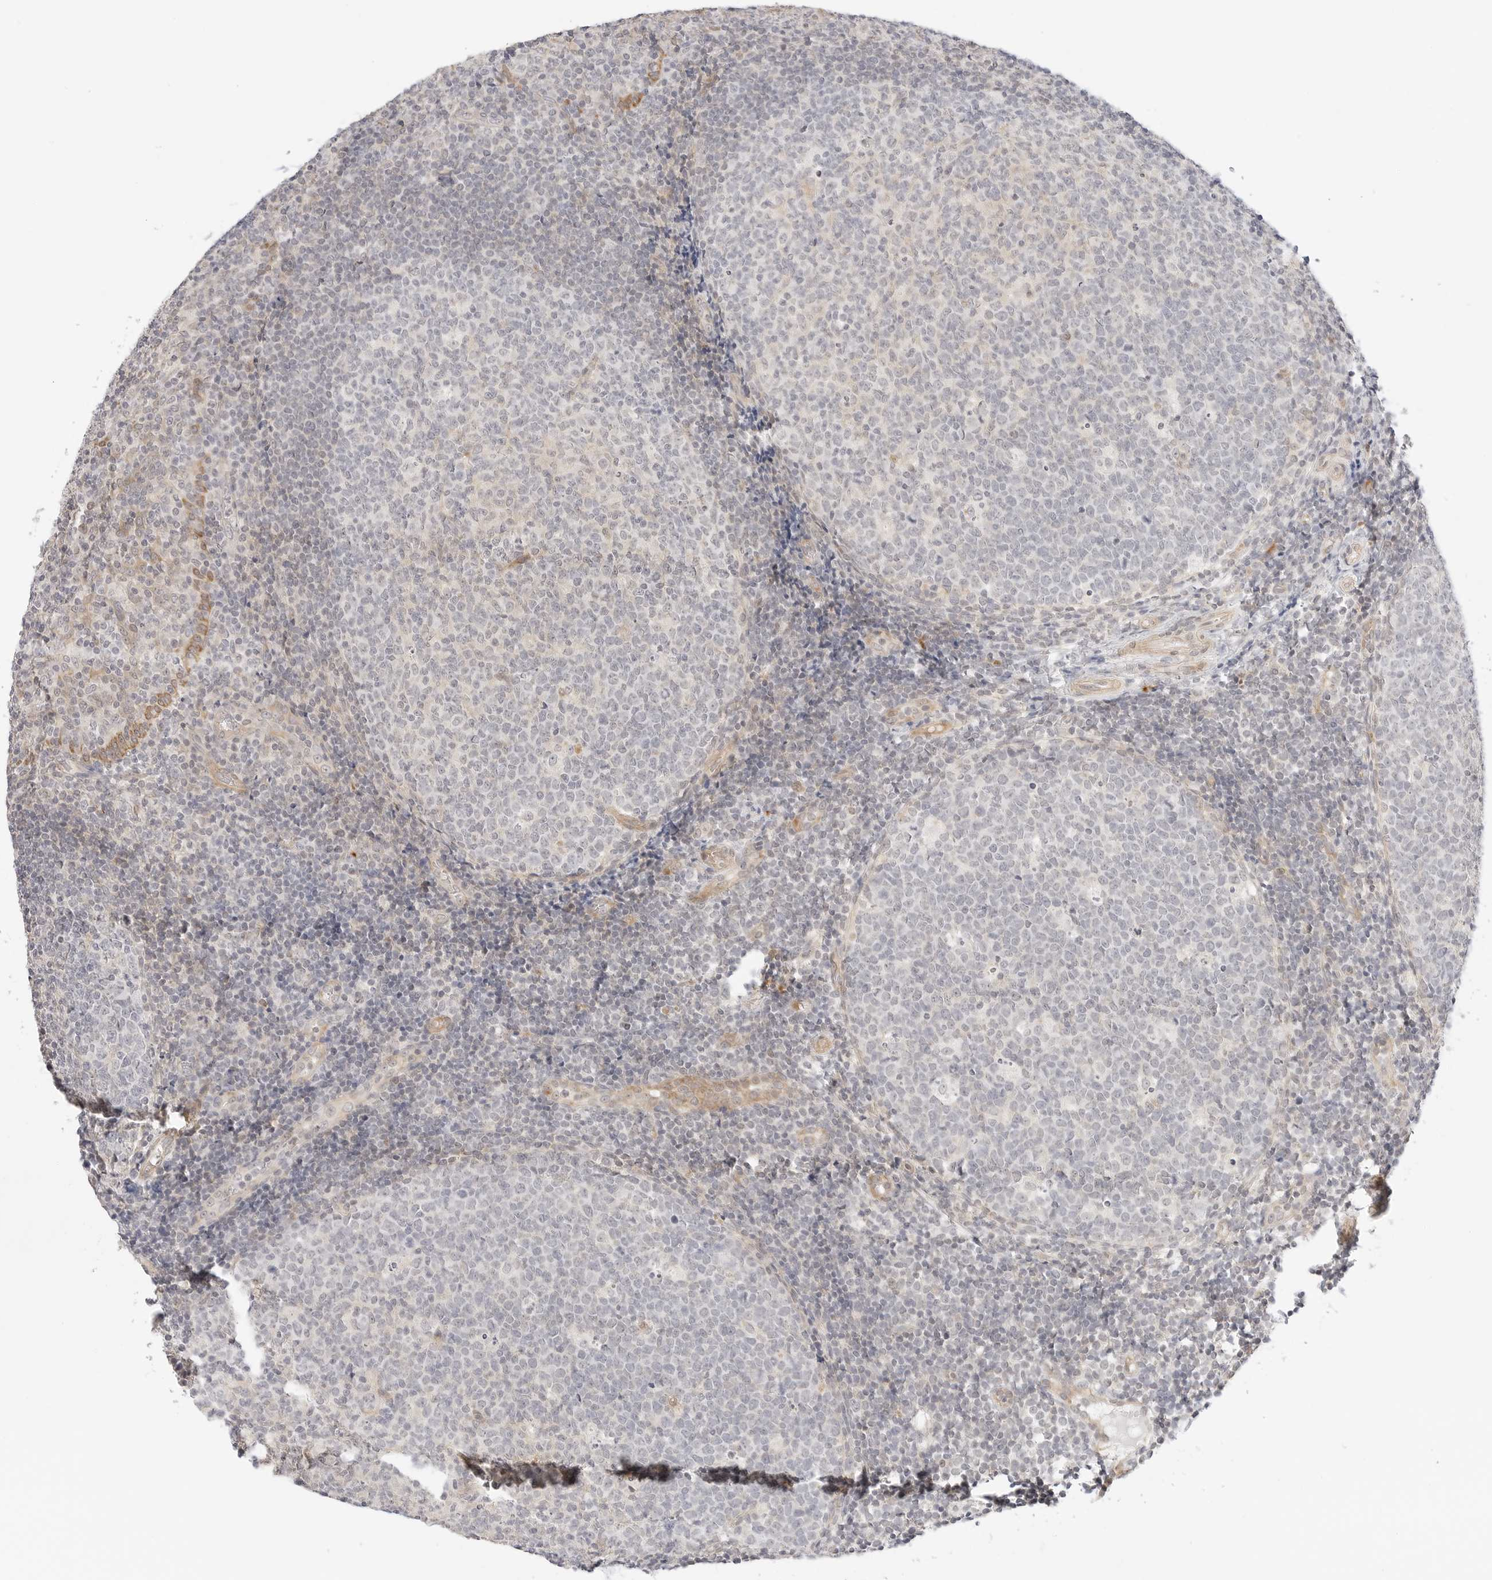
{"staining": {"intensity": "negative", "quantity": "none", "location": "none"}, "tissue": "tonsil", "cell_type": "Germinal center cells", "image_type": "normal", "snomed": [{"axis": "morphology", "description": "Normal tissue, NOS"}, {"axis": "topography", "description": "Tonsil"}], "caption": "DAB (3,3'-diaminobenzidine) immunohistochemical staining of normal human tonsil exhibits no significant staining in germinal center cells. Nuclei are stained in blue.", "gene": "TEKT2", "patient": {"sex": "female", "age": 19}}